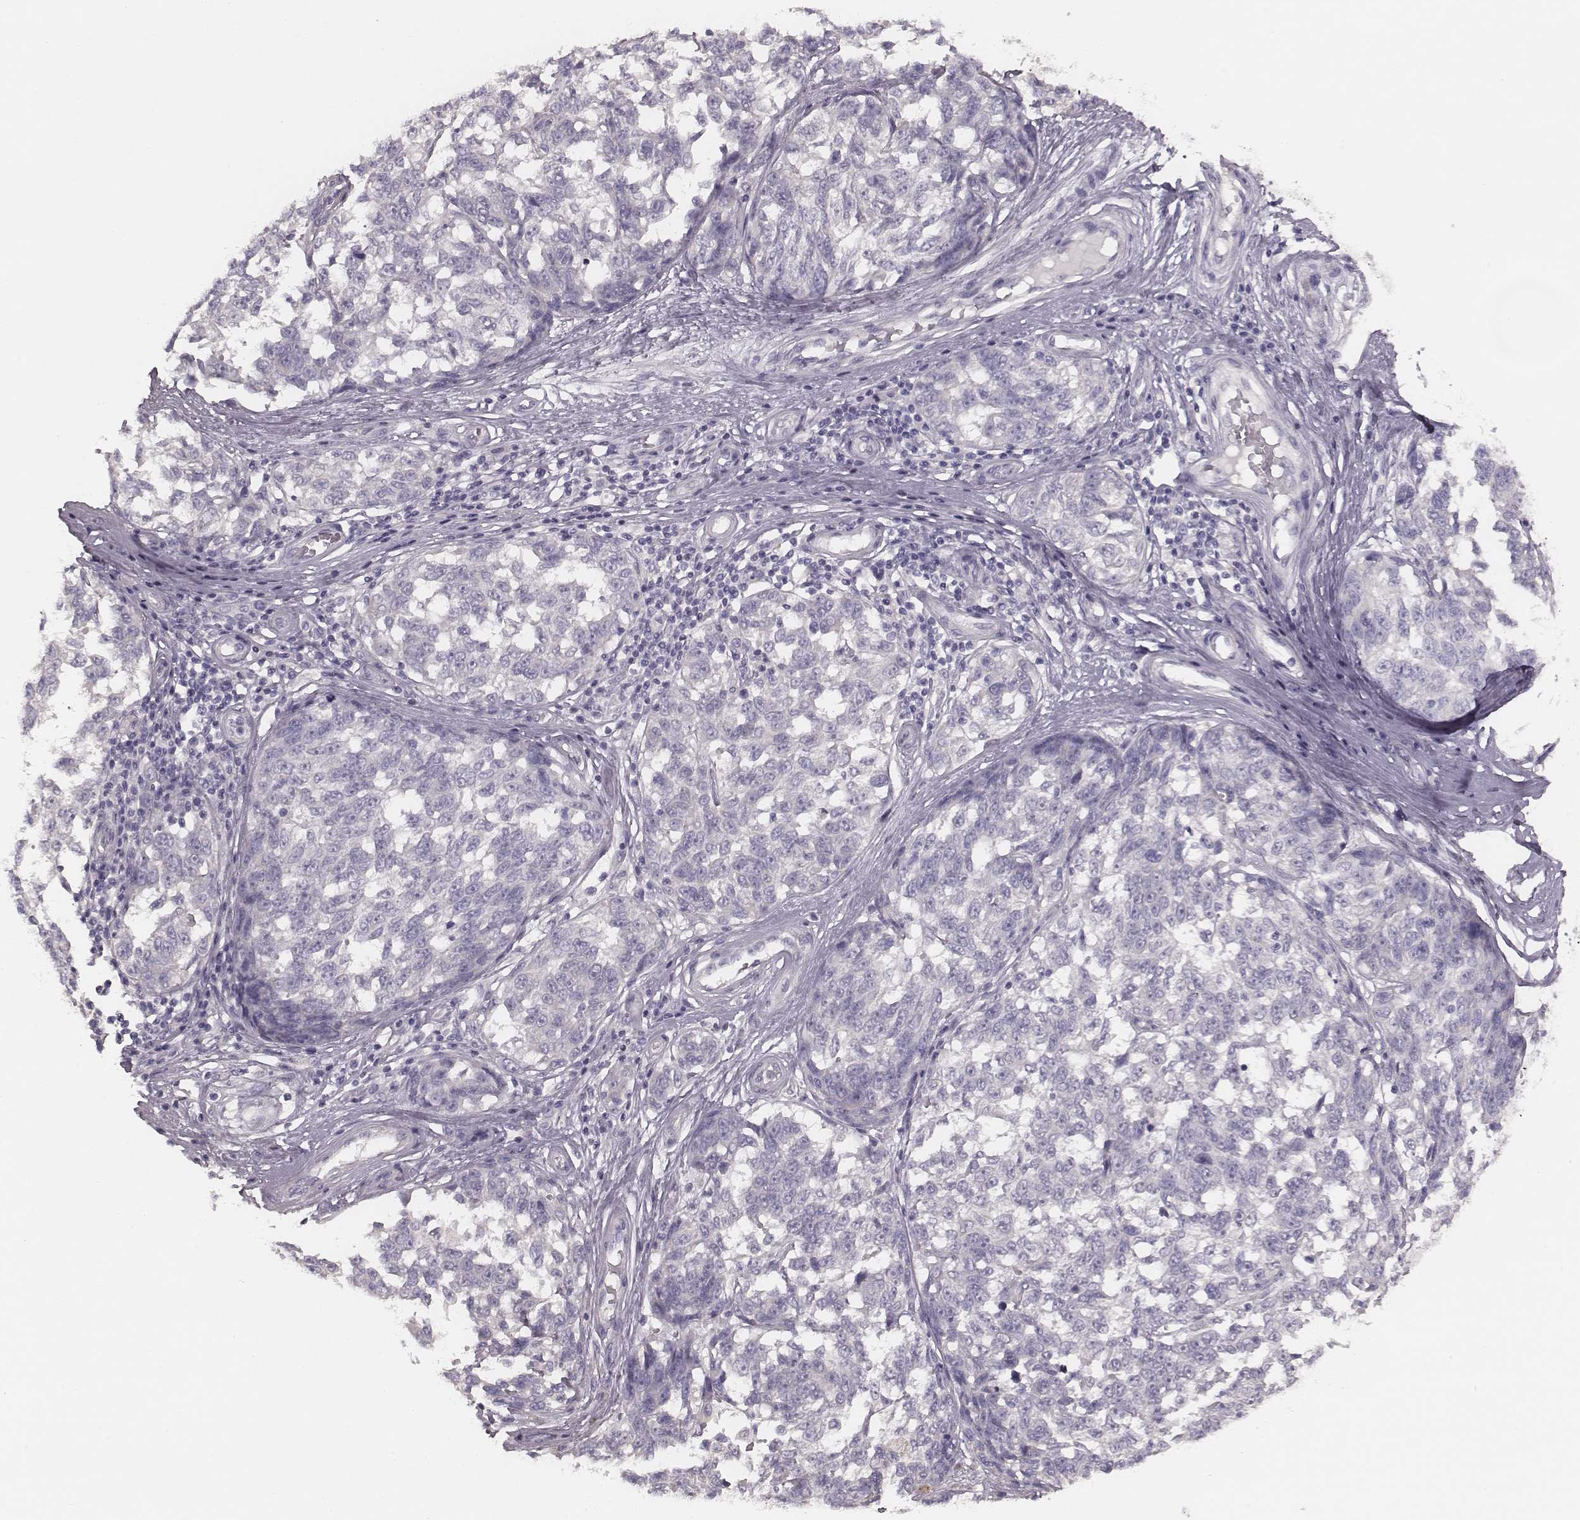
{"staining": {"intensity": "negative", "quantity": "none", "location": "none"}, "tissue": "melanoma", "cell_type": "Tumor cells", "image_type": "cancer", "snomed": [{"axis": "morphology", "description": "Malignant melanoma, NOS"}, {"axis": "topography", "description": "Skin"}], "caption": "This histopathology image is of malignant melanoma stained with immunohistochemistry (IHC) to label a protein in brown with the nuclei are counter-stained blue. There is no expression in tumor cells. (Stains: DAB (3,3'-diaminobenzidine) immunohistochemistry (IHC) with hematoxylin counter stain, Microscopy: brightfield microscopy at high magnification).", "gene": "ZP4", "patient": {"sex": "female", "age": 64}}